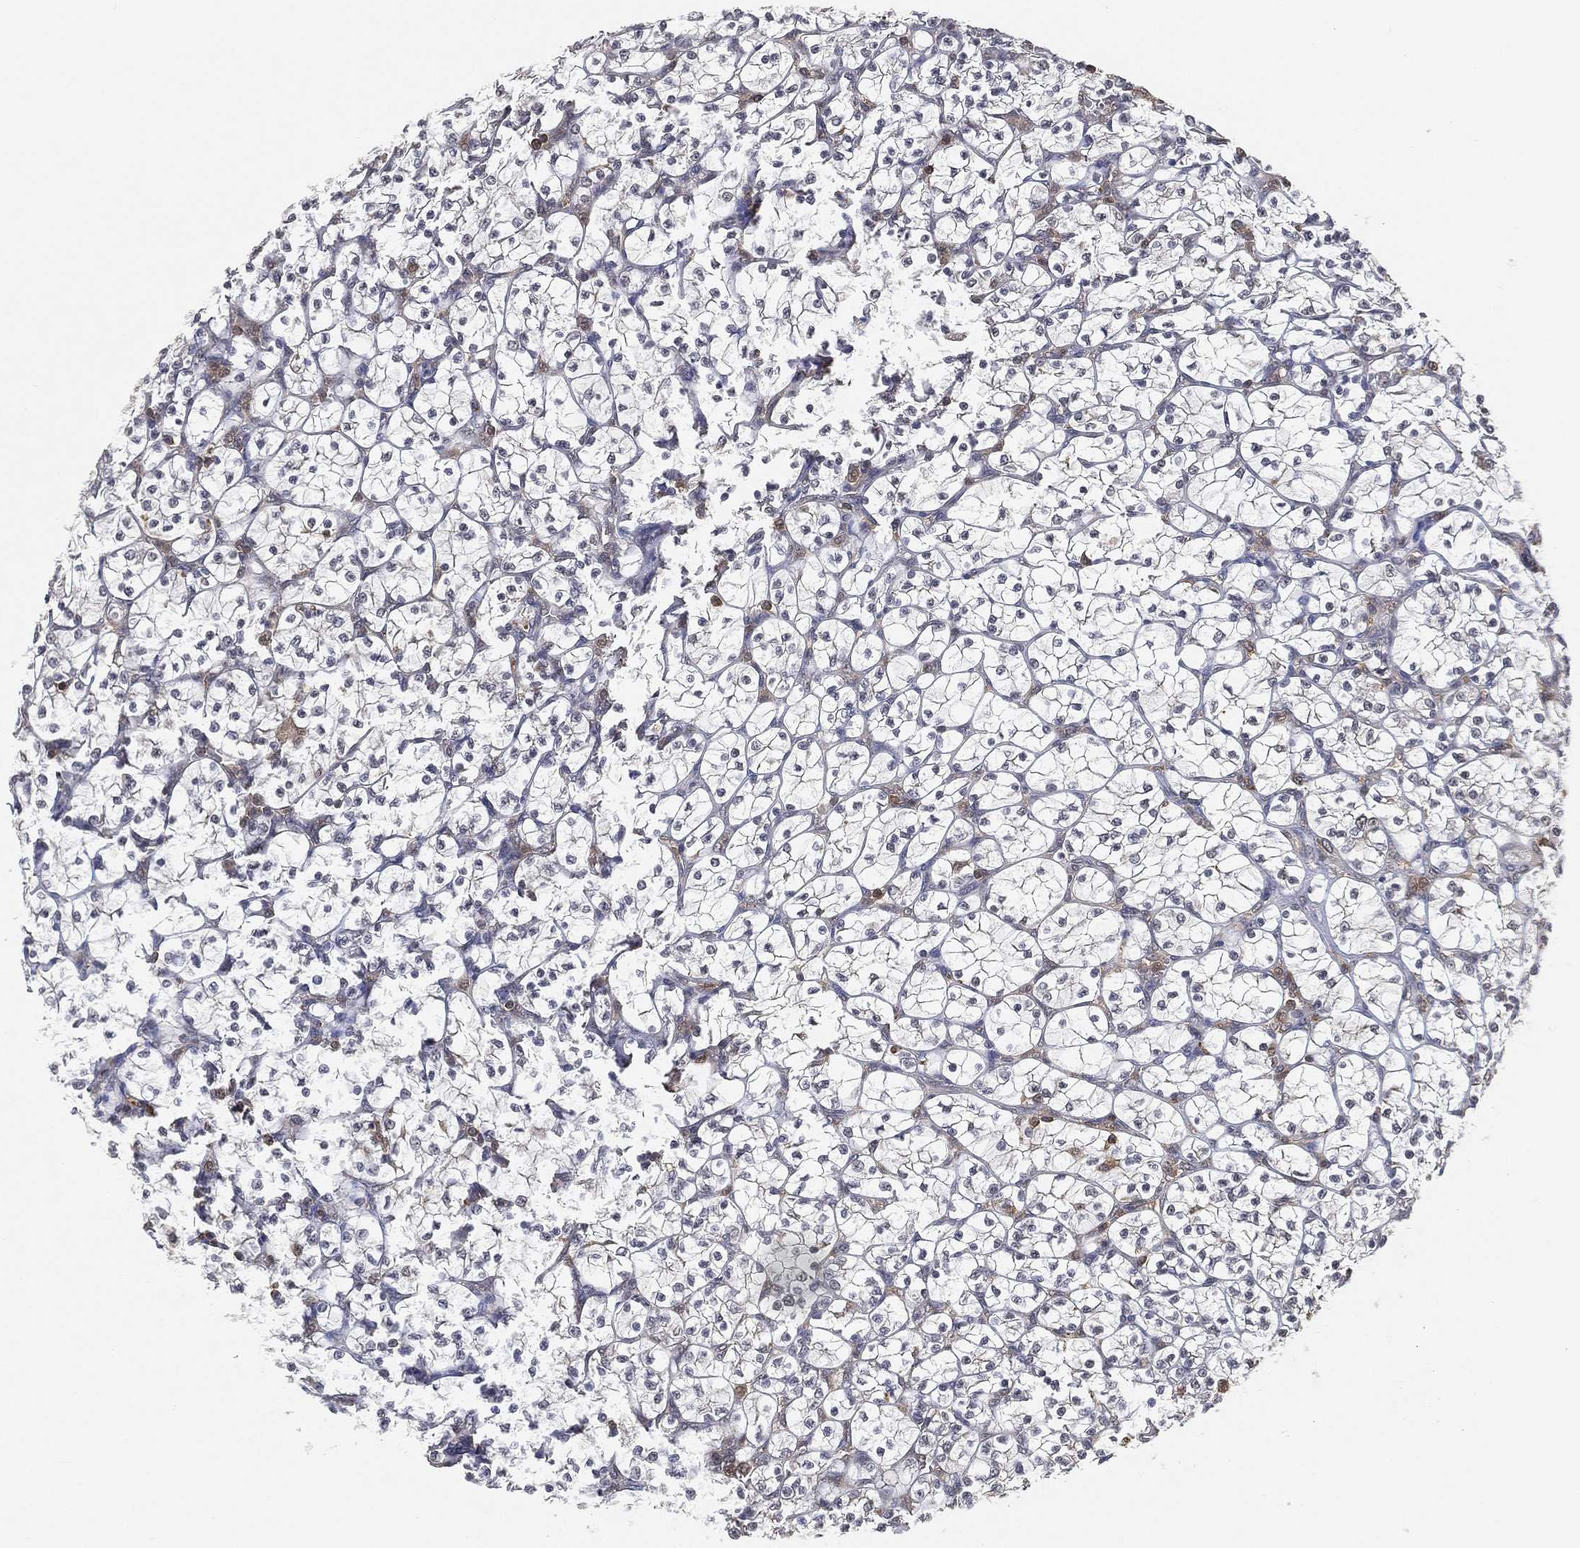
{"staining": {"intensity": "negative", "quantity": "none", "location": "none"}, "tissue": "renal cancer", "cell_type": "Tumor cells", "image_type": "cancer", "snomed": [{"axis": "morphology", "description": "Adenocarcinoma, NOS"}, {"axis": "topography", "description": "Kidney"}], "caption": "DAB immunohistochemical staining of adenocarcinoma (renal) shows no significant staining in tumor cells.", "gene": "WDR26", "patient": {"sex": "female", "age": 89}}